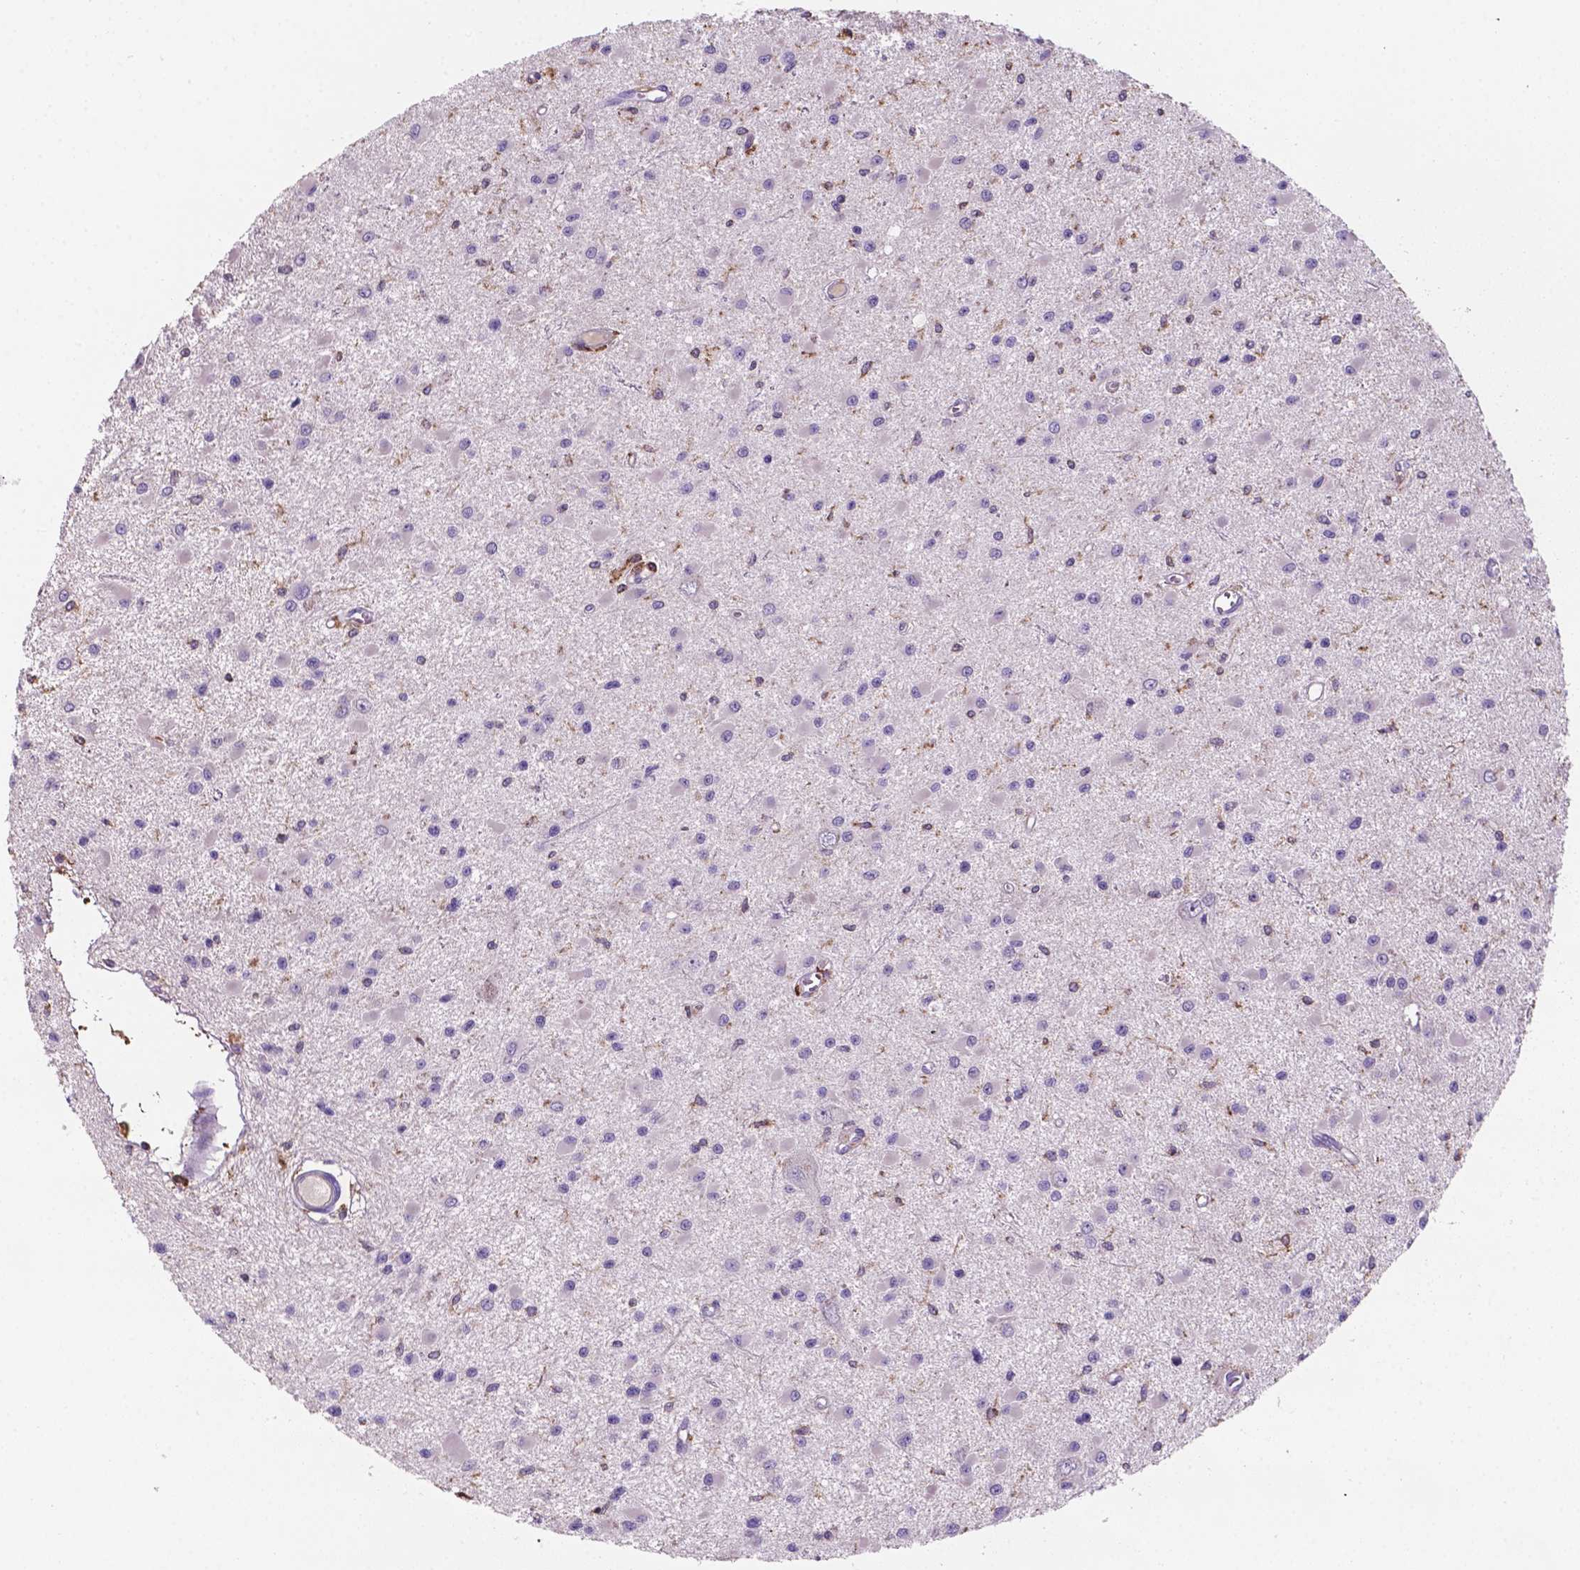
{"staining": {"intensity": "negative", "quantity": "none", "location": "none"}, "tissue": "glioma", "cell_type": "Tumor cells", "image_type": "cancer", "snomed": [{"axis": "morphology", "description": "Glioma, malignant, High grade"}, {"axis": "topography", "description": "Brain"}], "caption": "Human malignant glioma (high-grade) stained for a protein using immunohistochemistry demonstrates no positivity in tumor cells.", "gene": "MKRN2OS", "patient": {"sex": "male", "age": 54}}